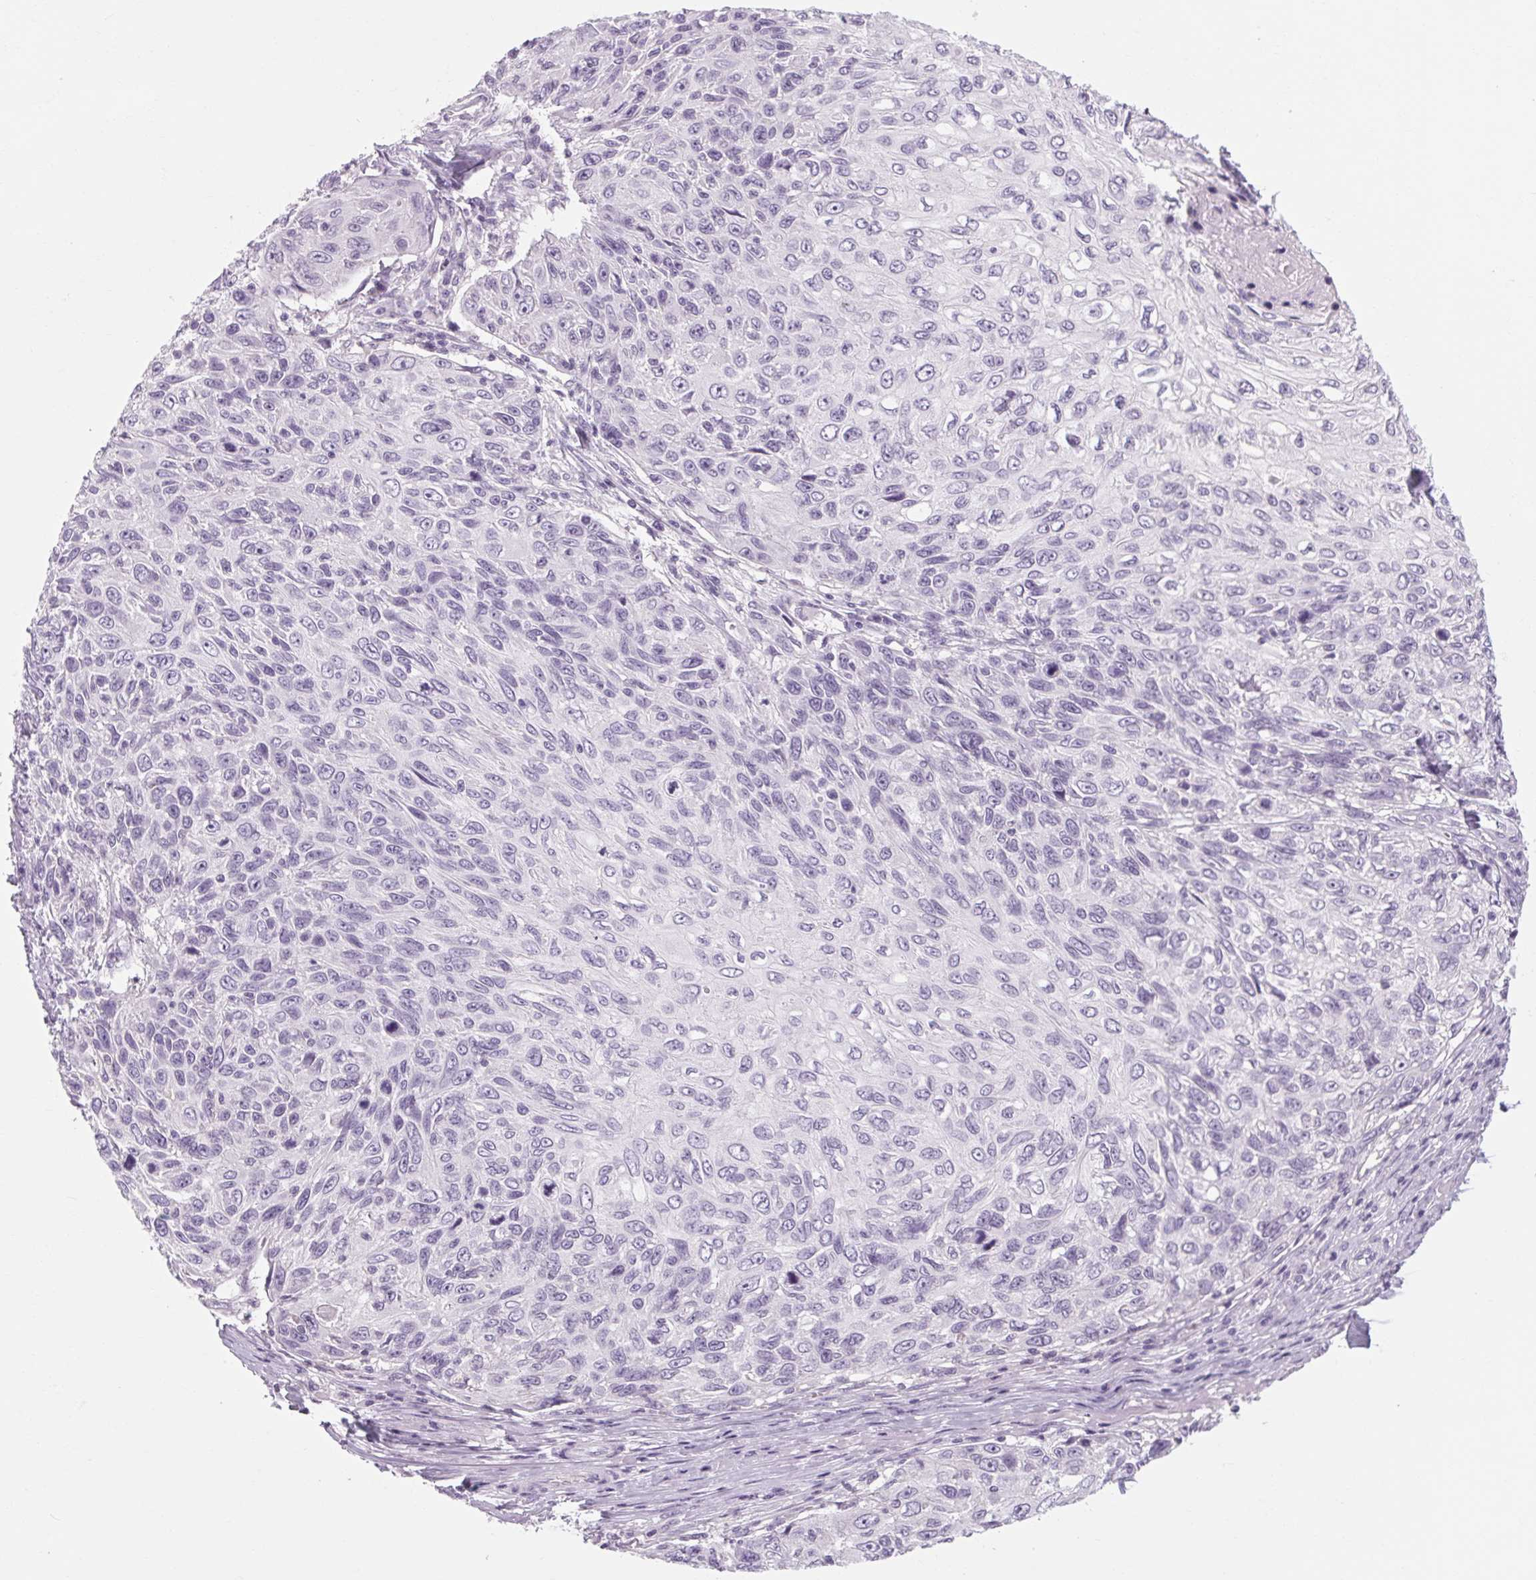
{"staining": {"intensity": "negative", "quantity": "none", "location": "none"}, "tissue": "skin cancer", "cell_type": "Tumor cells", "image_type": "cancer", "snomed": [{"axis": "morphology", "description": "Squamous cell carcinoma, NOS"}, {"axis": "topography", "description": "Skin"}], "caption": "Protein analysis of skin cancer (squamous cell carcinoma) shows no significant expression in tumor cells.", "gene": "POMC", "patient": {"sex": "male", "age": 92}}